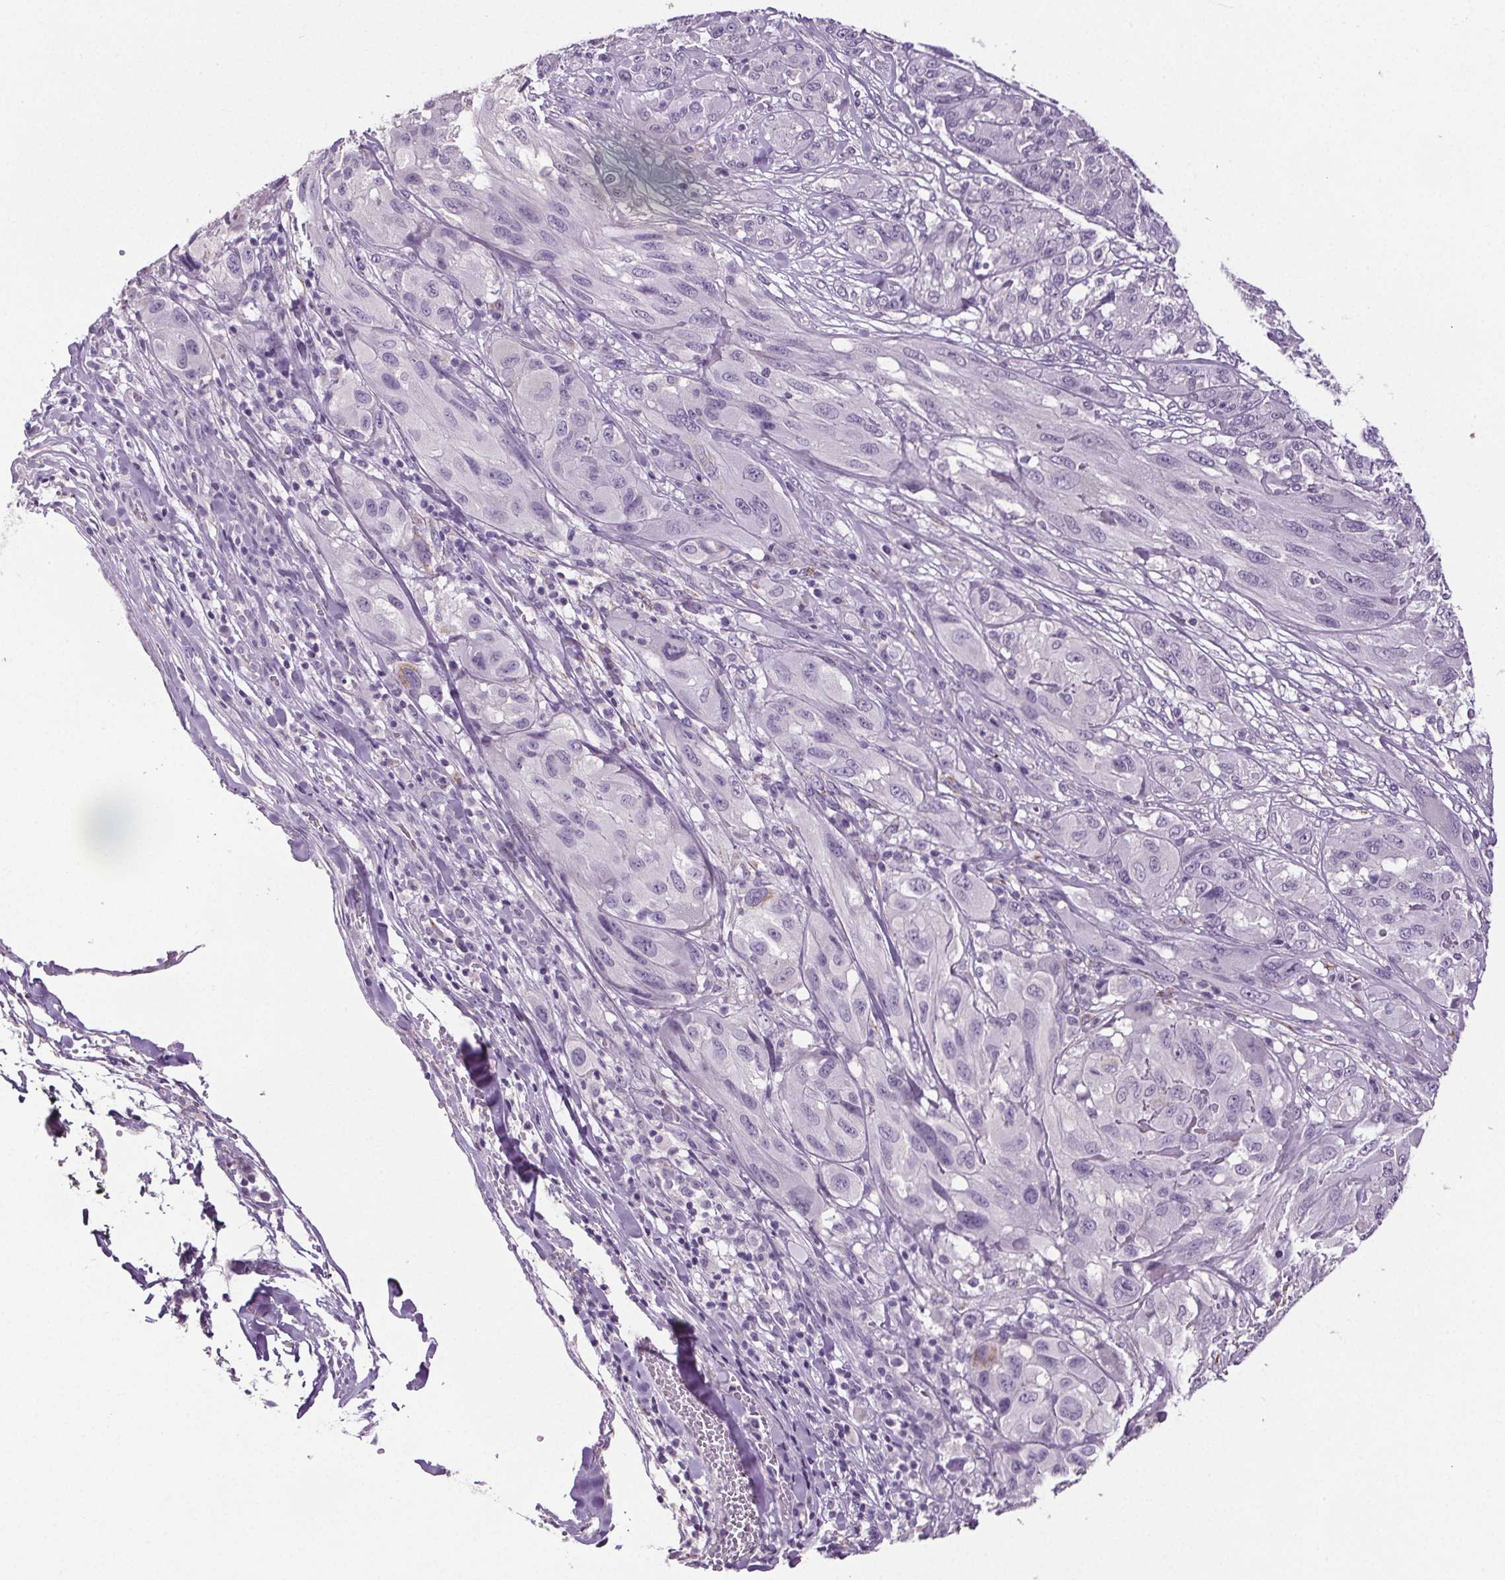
{"staining": {"intensity": "negative", "quantity": "none", "location": "none"}, "tissue": "melanoma", "cell_type": "Tumor cells", "image_type": "cancer", "snomed": [{"axis": "morphology", "description": "Malignant melanoma, NOS"}, {"axis": "topography", "description": "Skin"}], "caption": "IHC histopathology image of neoplastic tissue: malignant melanoma stained with DAB (3,3'-diaminobenzidine) exhibits no significant protein staining in tumor cells. (DAB immunohistochemistry (IHC) visualized using brightfield microscopy, high magnification).", "gene": "GPIHBP1", "patient": {"sex": "female", "age": 91}}